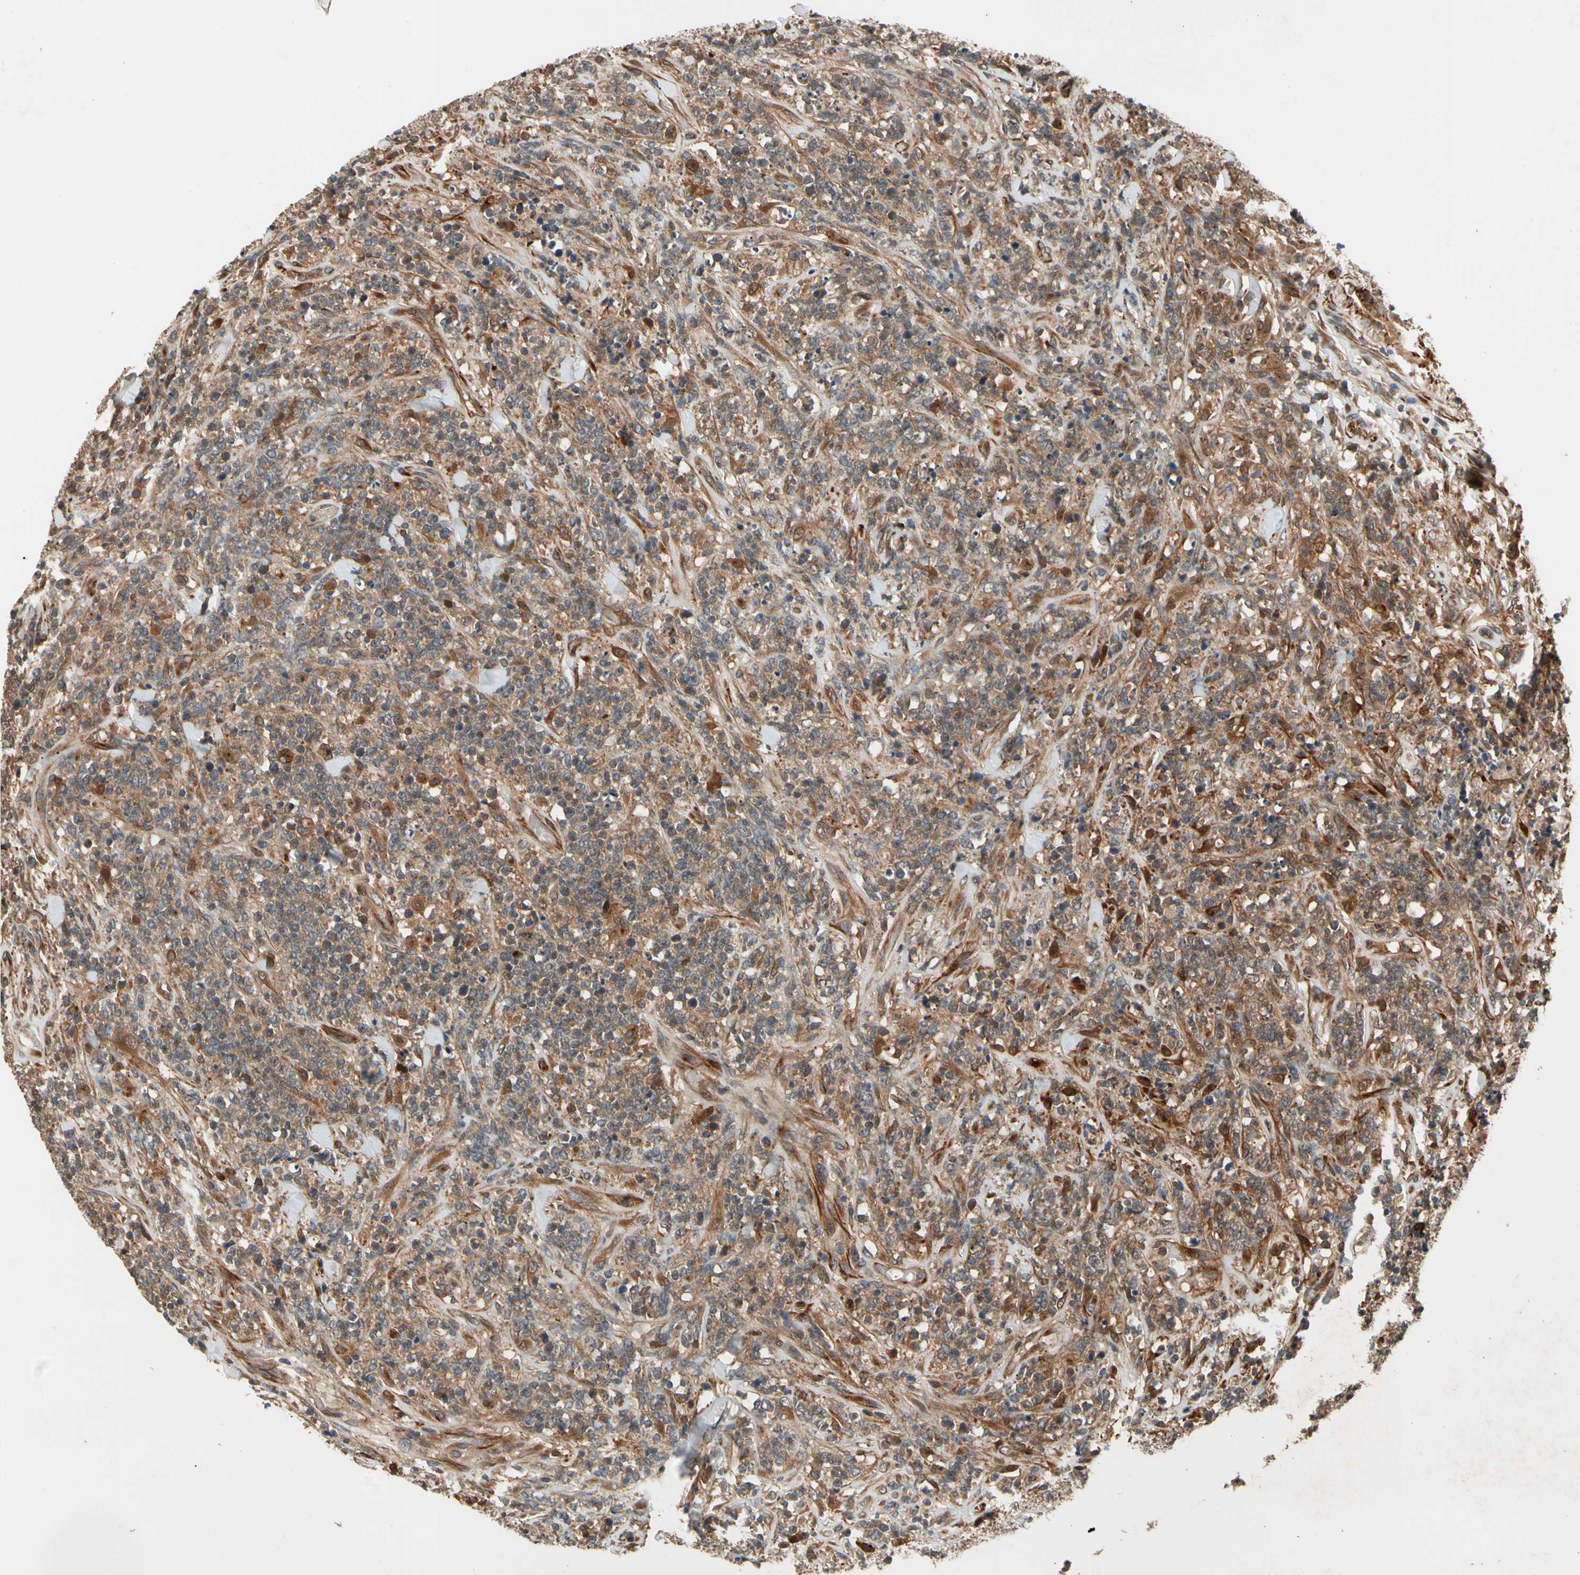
{"staining": {"intensity": "moderate", "quantity": ">75%", "location": "cytoplasmic/membranous"}, "tissue": "lymphoma", "cell_type": "Tumor cells", "image_type": "cancer", "snomed": [{"axis": "morphology", "description": "Malignant lymphoma, non-Hodgkin's type, High grade"}, {"axis": "topography", "description": "Soft tissue"}], "caption": "High-grade malignant lymphoma, non-Hodgkin's type stained with a brown dye demonstrates moderate cytoplasmic/membranous positive staining in about >75% of tumor cells.", "gene": "FGD6", "patient": {"sex": "male", "age": 18}}